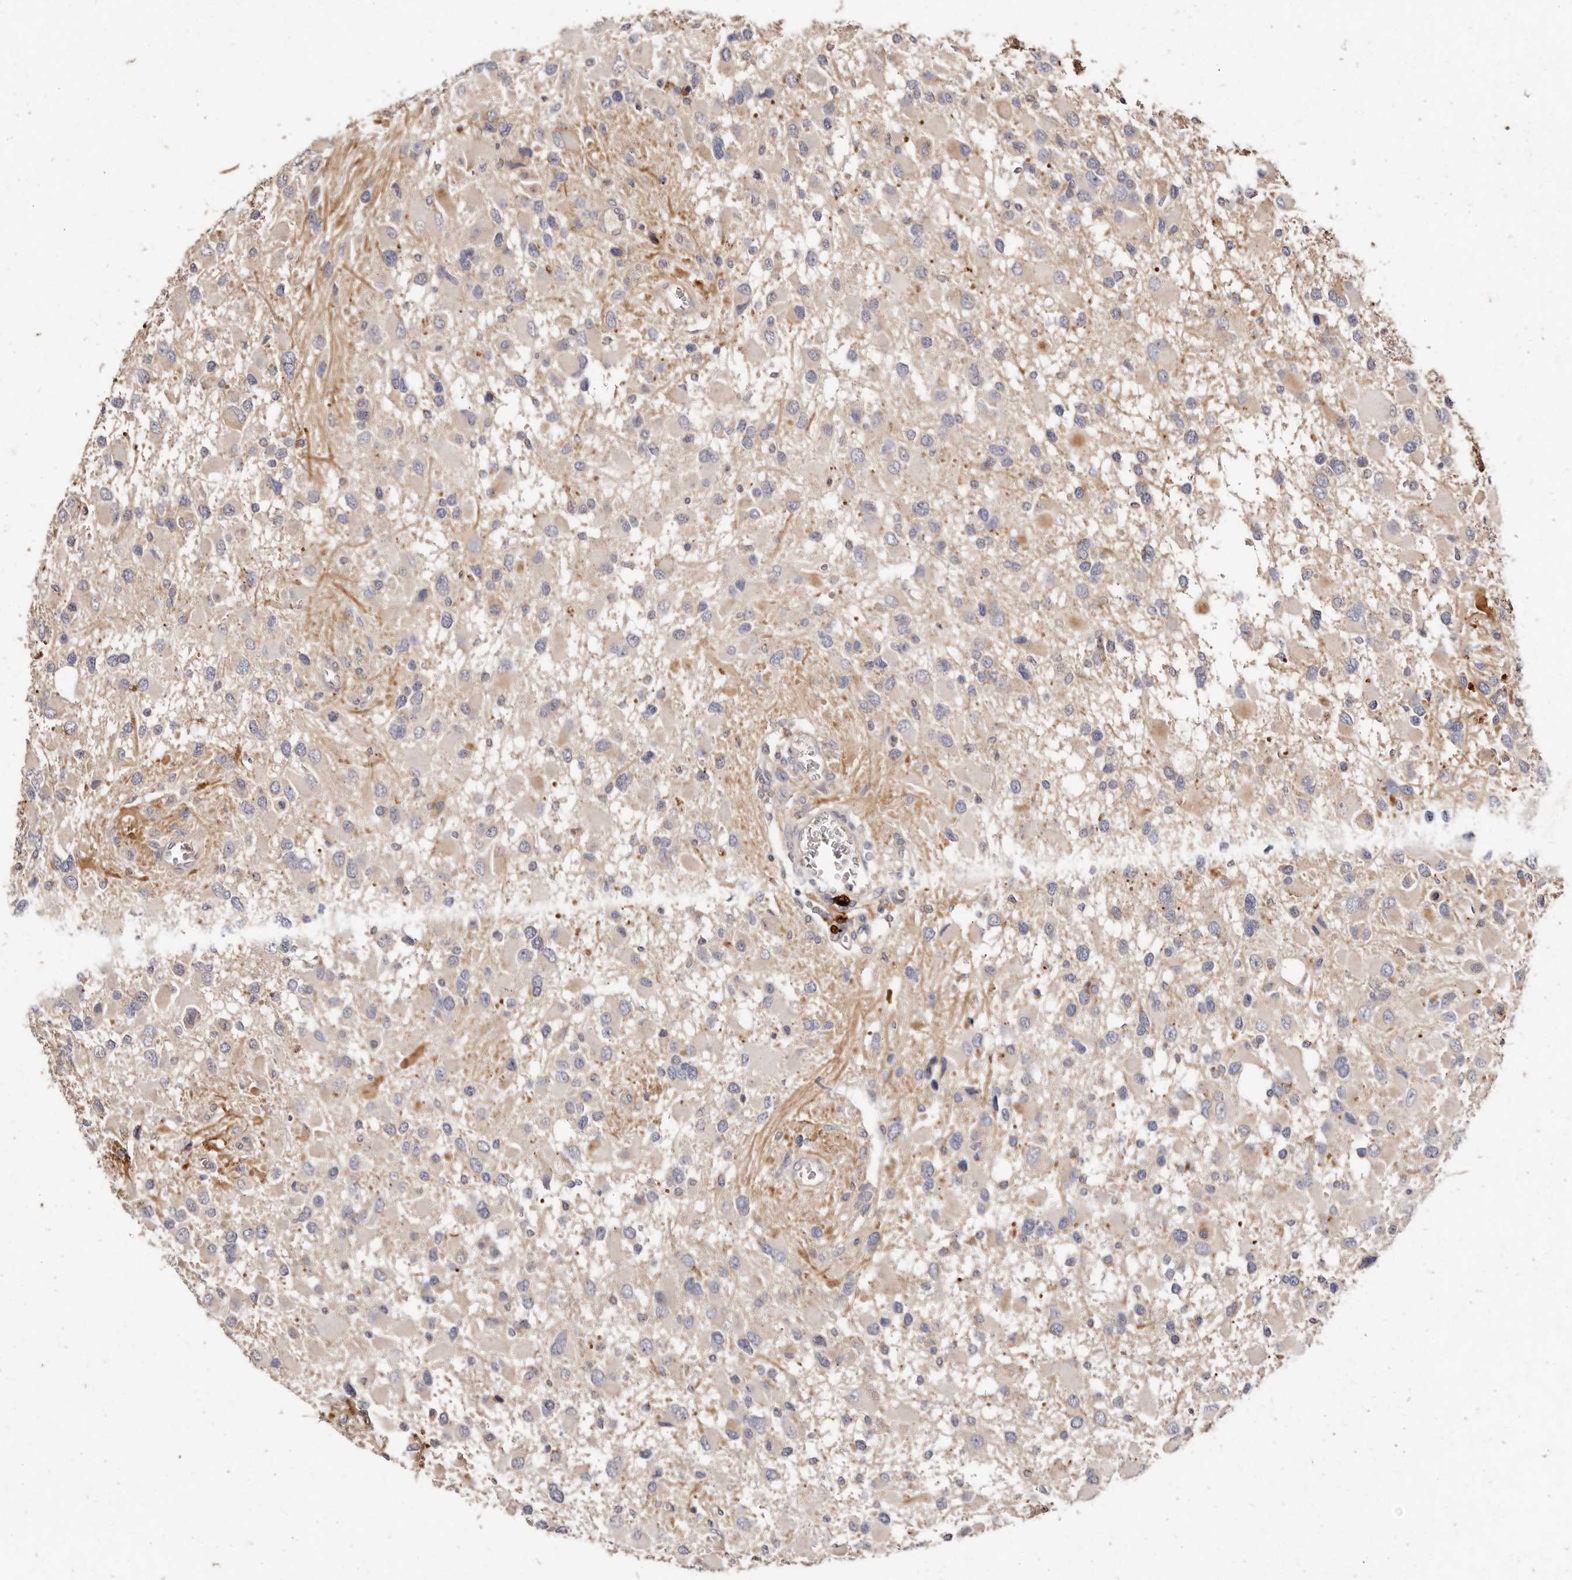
{"staining": {"intensity": "negative", "quantity": "none", "location": "none"}, "tissue": "glioma", "cell_type": "Tumor cells", "image_type": "cancer", "snomed": [{"axis": "morphology", "description": "Glioma, malignant, High grade"}, {"axis": "topography", "description": "Brain"}], "caption": "Immunohistochemical staining of glioma demonstrates no significant staining in tumor cells.", "gene": "THBS3", "patient": {"sex": "male", "age": 53}}